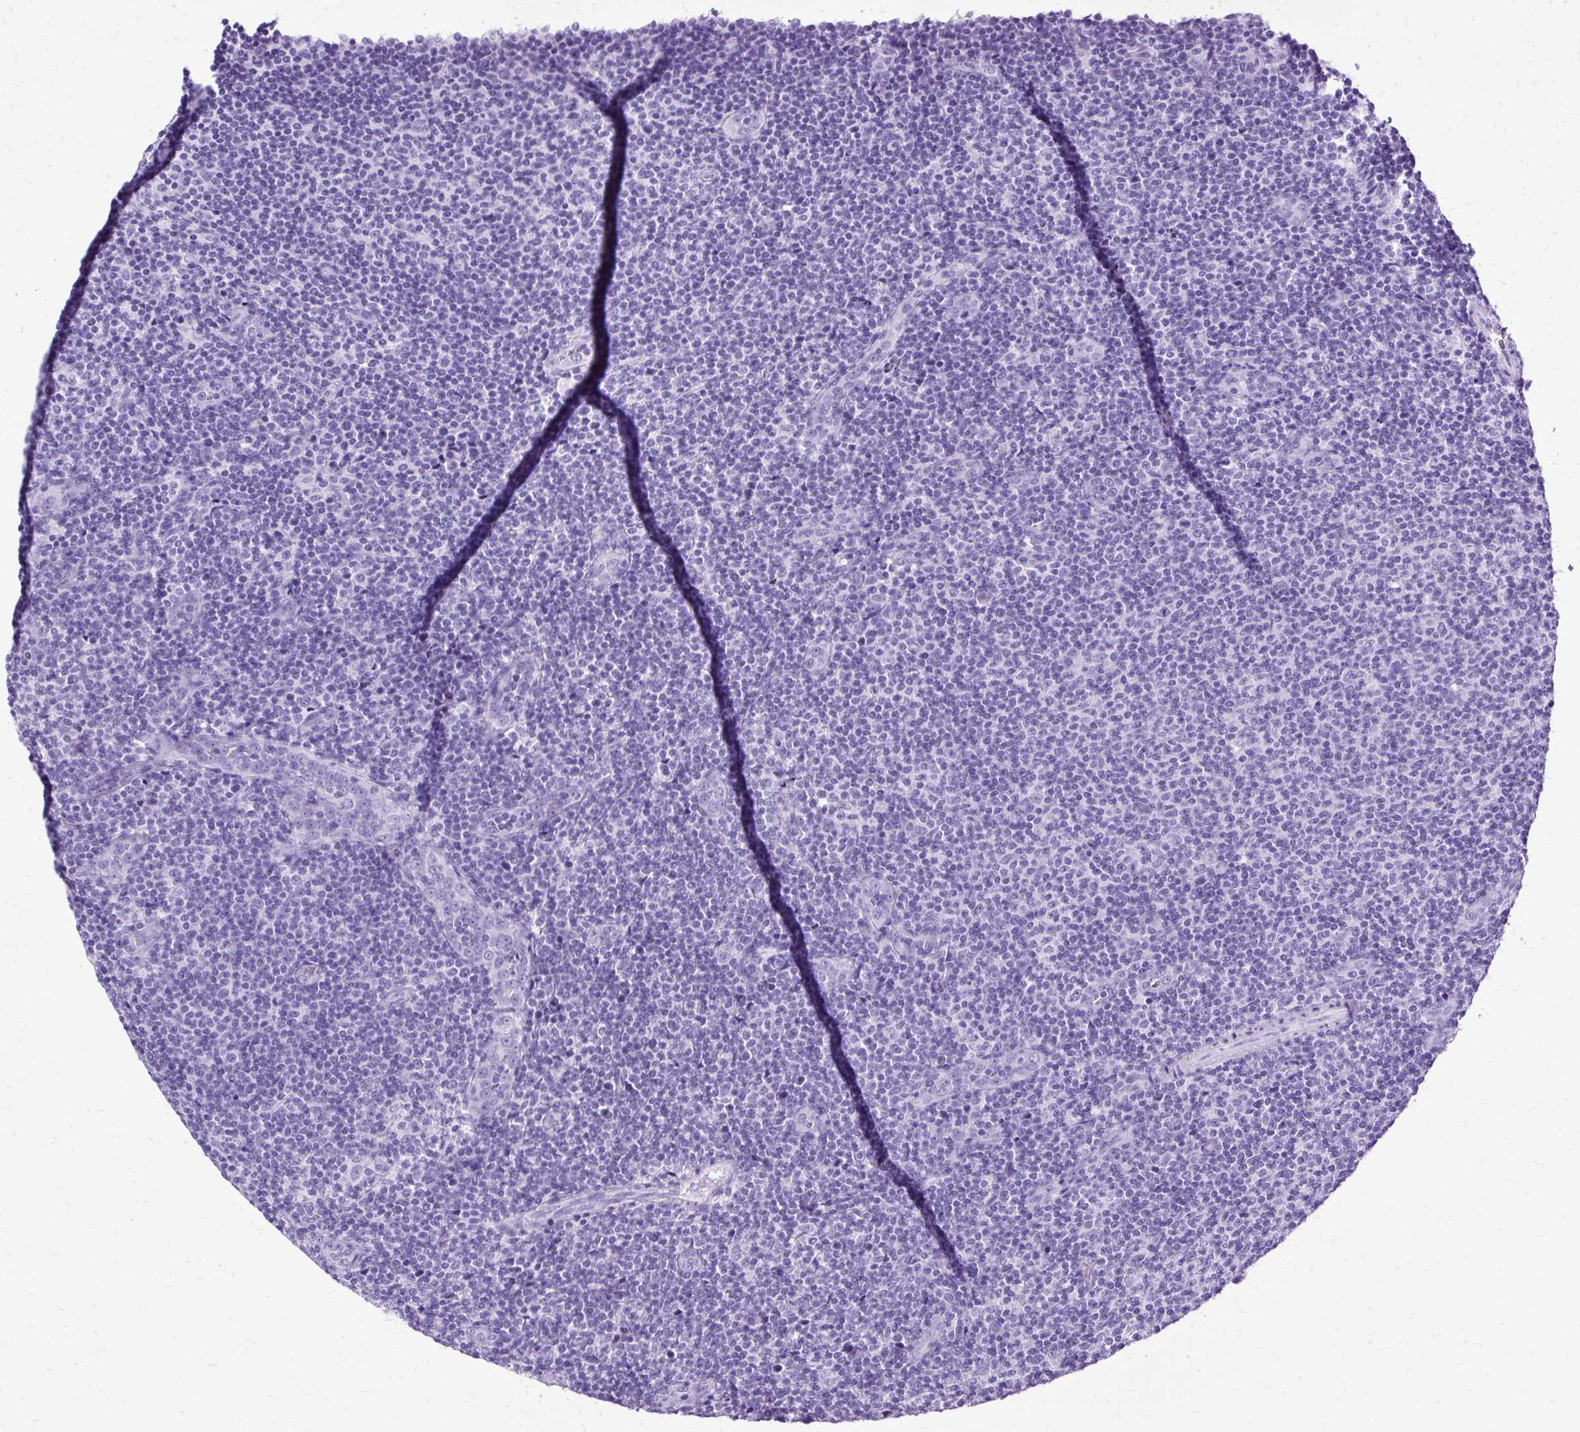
{"staining": {"intensity": "negative", "quantity": "none", "location": "none"}, "tissue": "lymphoma", "cell_type": "Tumor cells", "image_type": "cancer", "snomed": [{"axis": "morphology", "description": "Malignant lymphoma, non-Hodgkin's type, Low grade"}, {"axis": "topography", "description": "Lymph node"}], "caption": "The photomicrograph exhibits no staining of tumor cells in lymphoma.", "gene": "SLC8A2", "patient": {"sex": "male", "age": 66}}